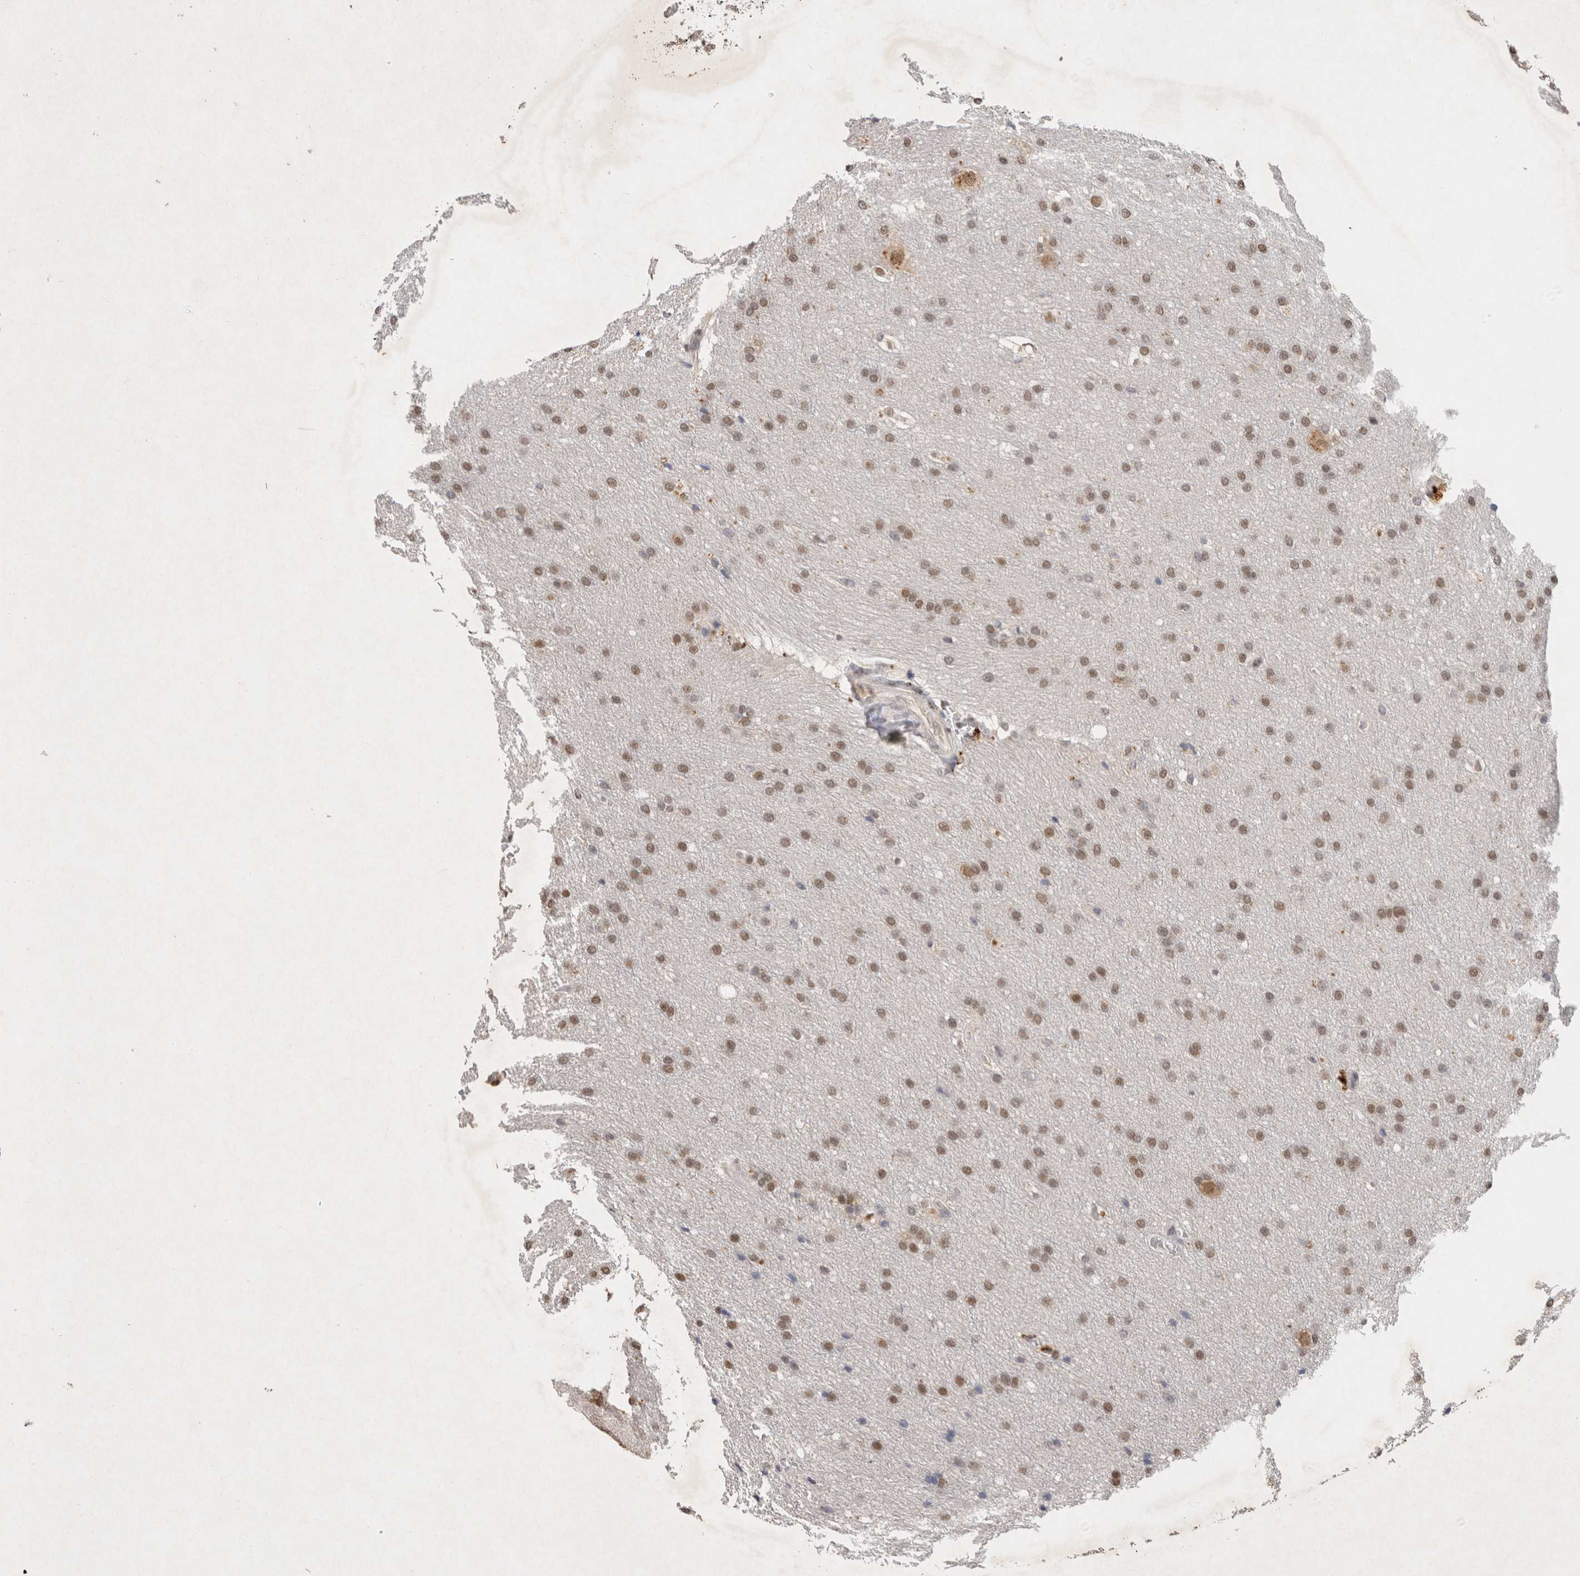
{"staining": {"intensity": "moderate", "quantity": ">75%", "location": "nuclear"}, "tissue": "glioma", "cell_type": "Tumor cells", "image_type": "cancer", "snomed": [{"axis": "morphology", "description": "Glioma, malignant, Low grade"}, {"axis": "topography", "description": "Brain"}], "caption": "Moderate nuclear positivity is identified in about >75% of tumor cells in glioma. The protein of interest is stained brown, and the nuclei are stained in blue (DAB IHC with brightfield microscopy, high magnification).", "gene": "XRCC5", "patient": {"sex": "female", "age": 37}}